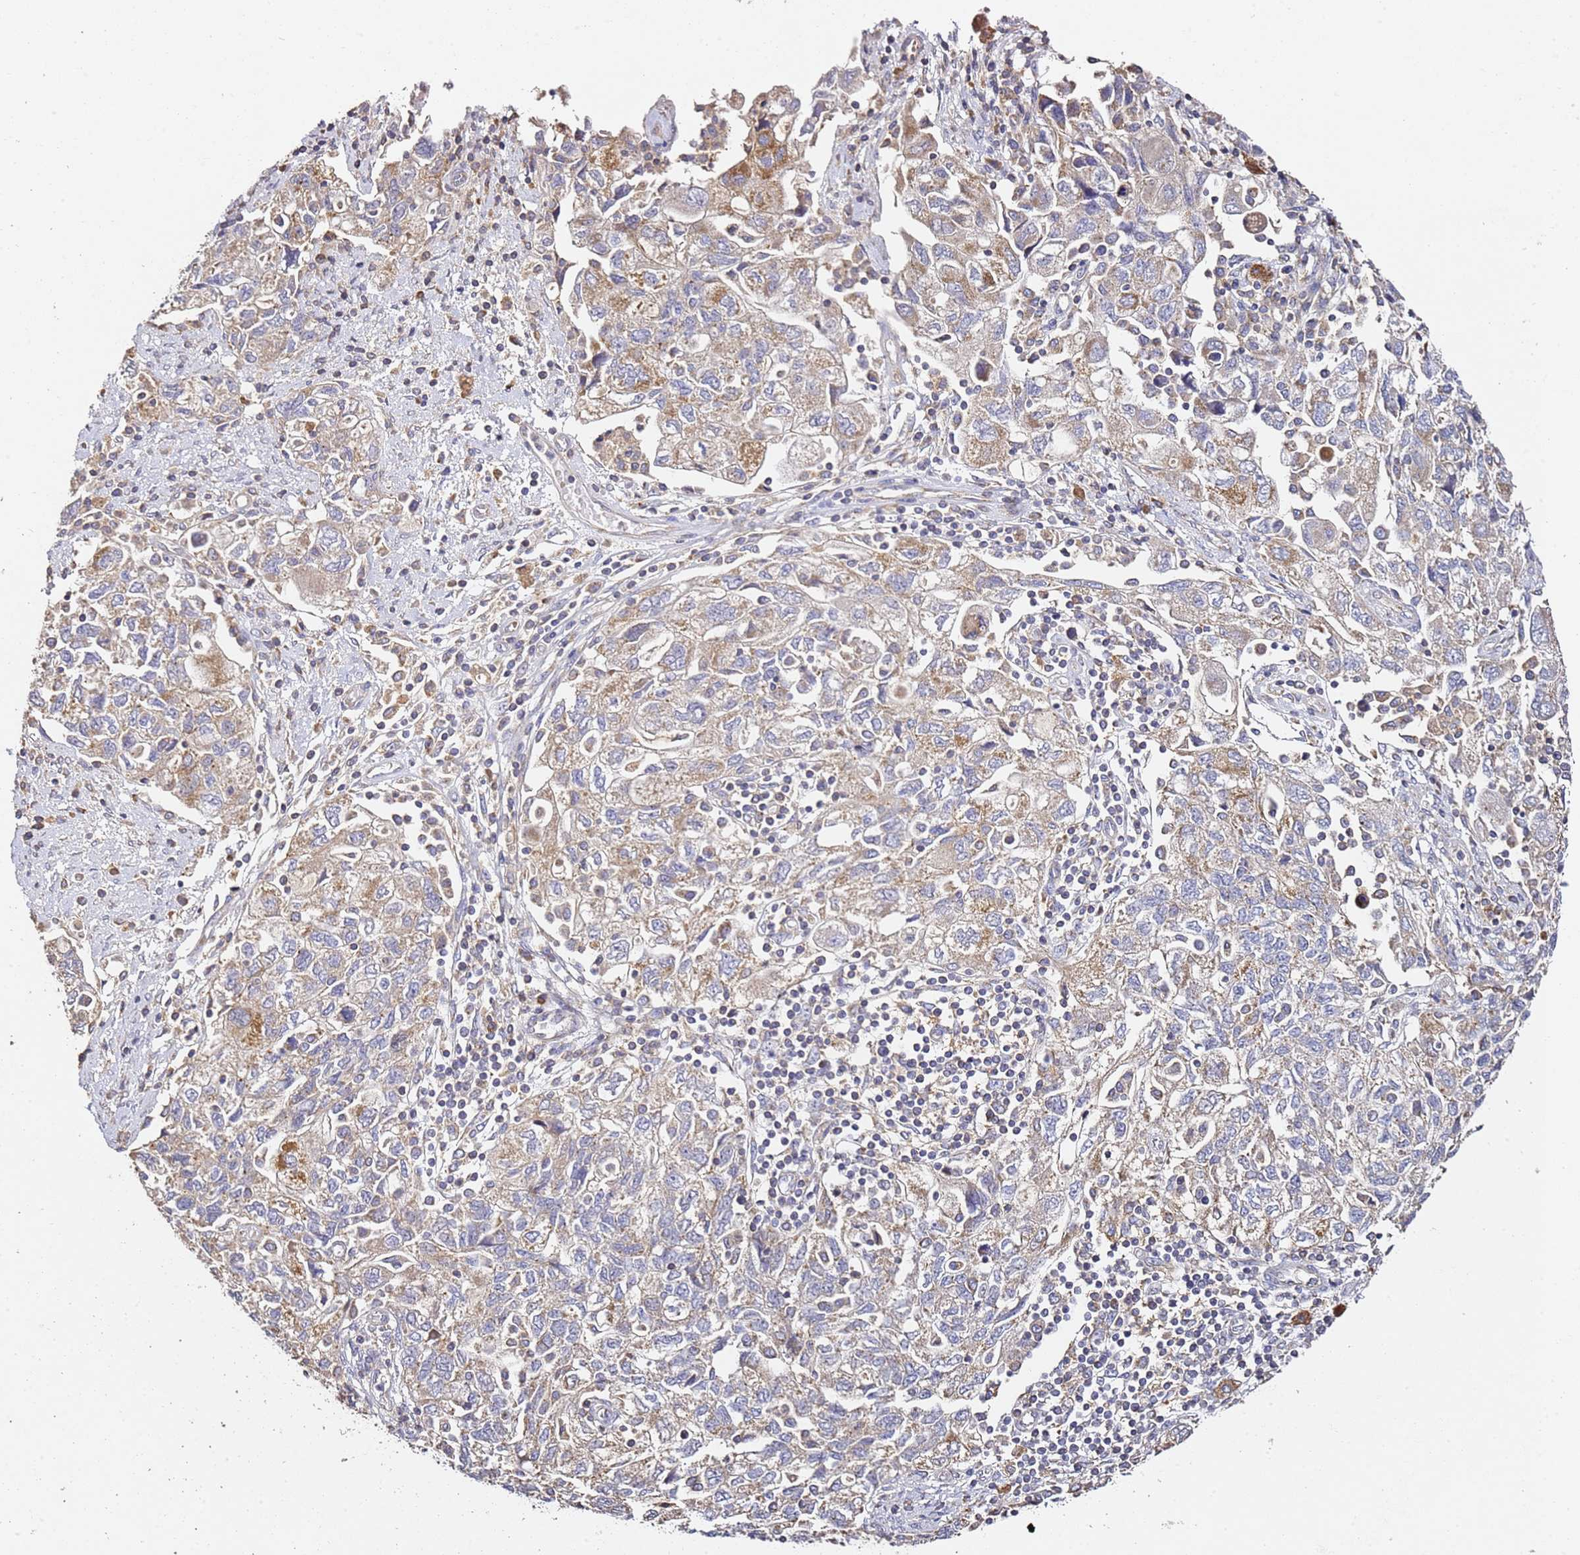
{"staining": {"intensity": "moderate", "quantity": "25%-75%", "location": "cytoplasmic/membranous"}, "tissue": "ovarian cancer", "cell_type": "Tumor cells", "image_type": "cancer", "snomed": [{"axis": "morphology", "description": "Carcinoma, NOS"}, {"axis": "morphology", "description": "Cystadenocarcinoma, serous, NOS"}, {"axis": "topography", "description": "Ovary"}], "caption": "Ovarian cancer tissue displays moderate cytoplasmic/membranous positivity in about 25%-75% of tumor cells", "gene": "OR2B11", "patient": {"sex": "female", "age": 69}}